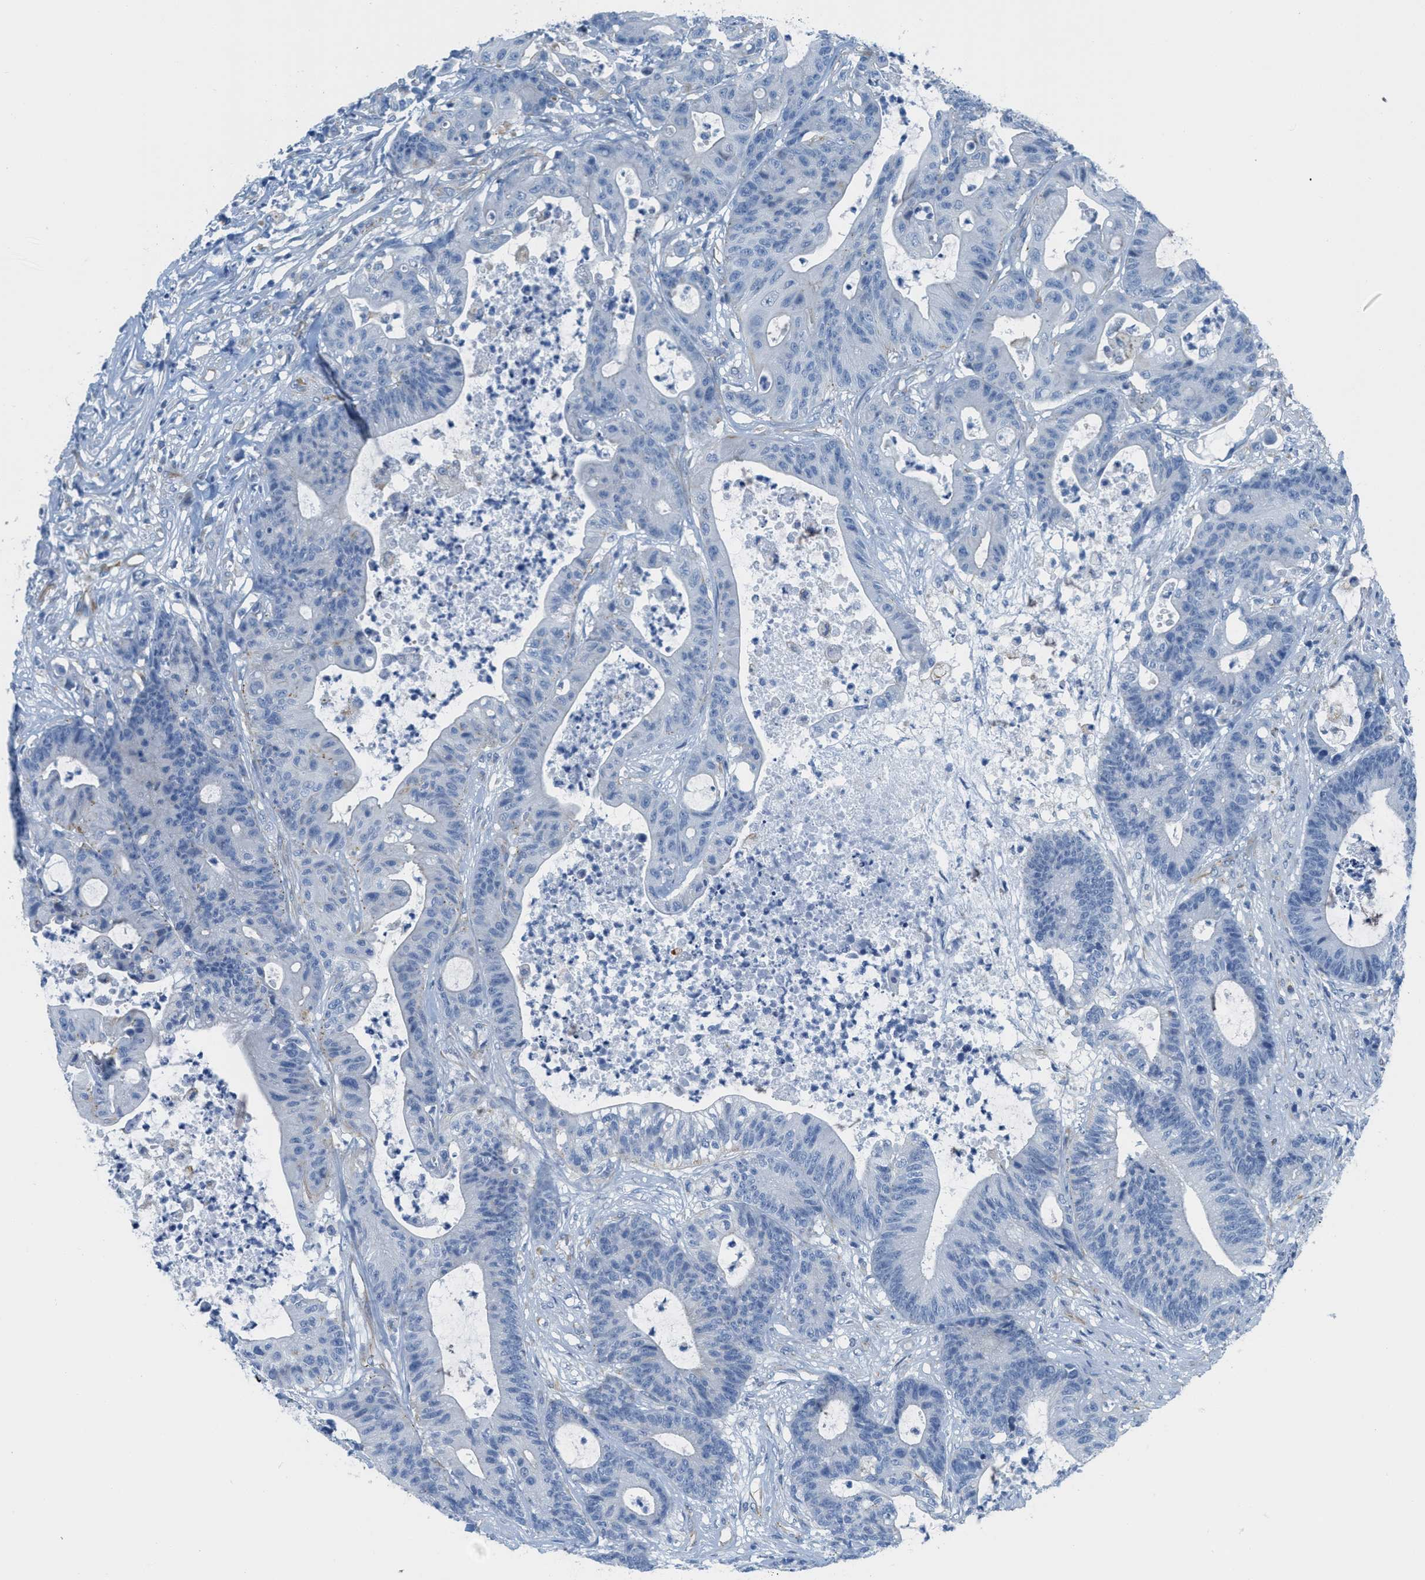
{"staining": {"intensity": "negative", "quantity": "none", "location": "none"}, "tissue": "colorectal cancer", "cell_type": "Tumor cells", "image_type": "cancer", "snomed": [{"axis": "morphology", "description": "Adenocarcinoma, NOS"}, {"axis": "topography", "description": "Colon"}], "caption": "There is no significant positivity in tumor cells of colorectal adenocarcinoma.", "gene": "SLC12A1", "patient": {"sex": "female", "age": 84}}